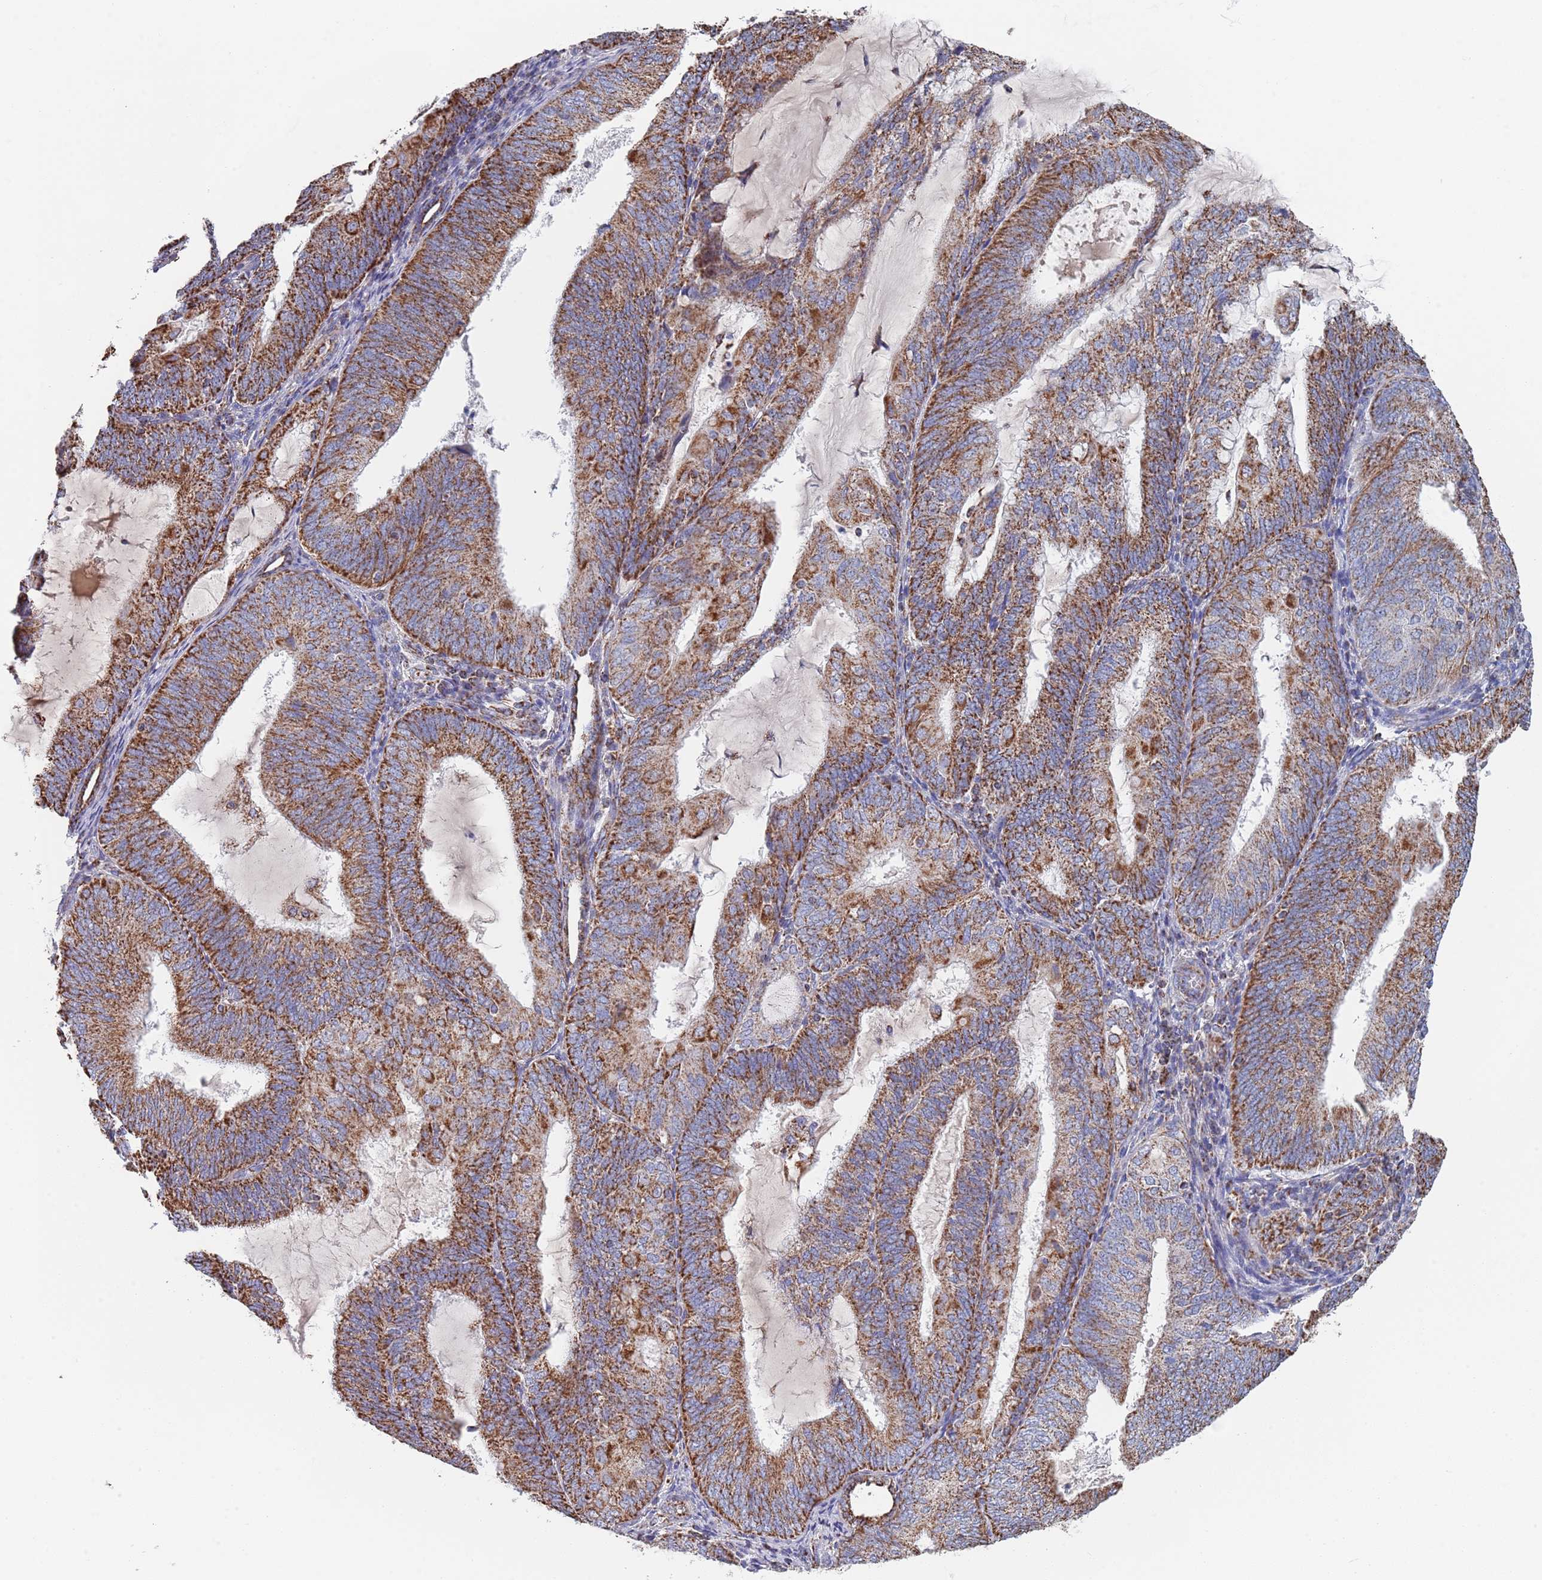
{"staining": {"intensity": "strong", "quantity": ">75%", "location": "cytoplasmic/membranous"}, "tissue": "endometrial cancer", "cell_type": "Tumor cells", "image_type": "cancer", "snomed": [{"axis": "morphology", "description": "Adenocarcinoma, NOS"}, {"axis": "topography", "description": "Endometrium"}], "caption": "Immunohistochemical staining of endometrial cancer demonstrates high levels of strong cytoplasmic/membranous protein expression in approximately >75% of tumor cells. Nuclei are stained in blue.", "gene": "PGP", "patient": {"sex": "female", "age": 81}}